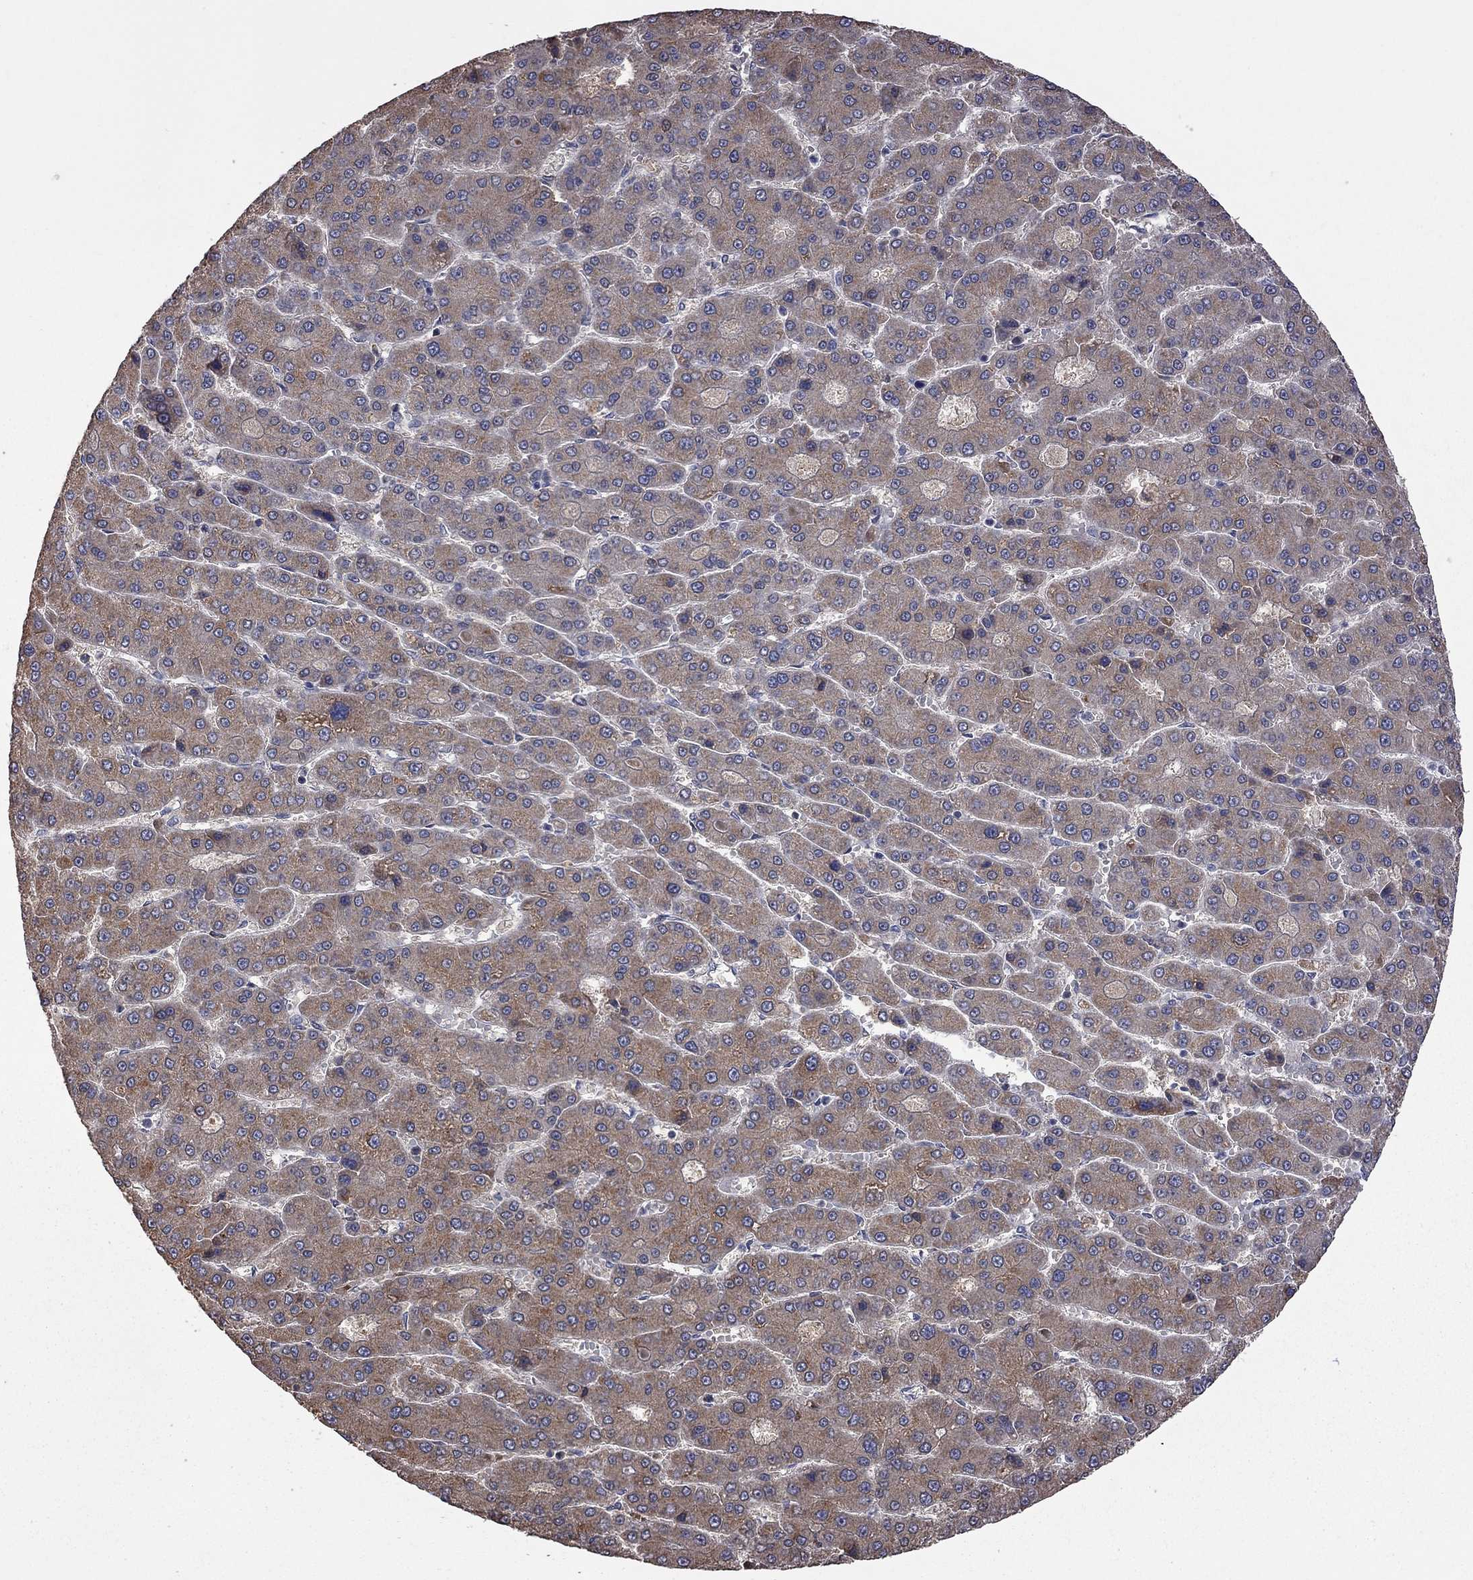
{"staining": {"intensity": "moderate", "quantity": ">75%", "location": "cytoplasmic/membranous"}, "tissue": "liver cancer", "cell_type": "Tumor cells", "image_type": "cancer", "snomed": [{"axis": "morphology", "description": "Carcinoma, Hepatocellular, NOS"}, {"axis": "topography", "description": "Liver"}], "caption": "The immunohistochemical stain shows moderate cytoplasmic/membranous expression in tumor cells of liver cancer (hepatocellular carcinoma) tissue.", "gene": "HTR6", "patient": {"sex": "male", "age": 70}}